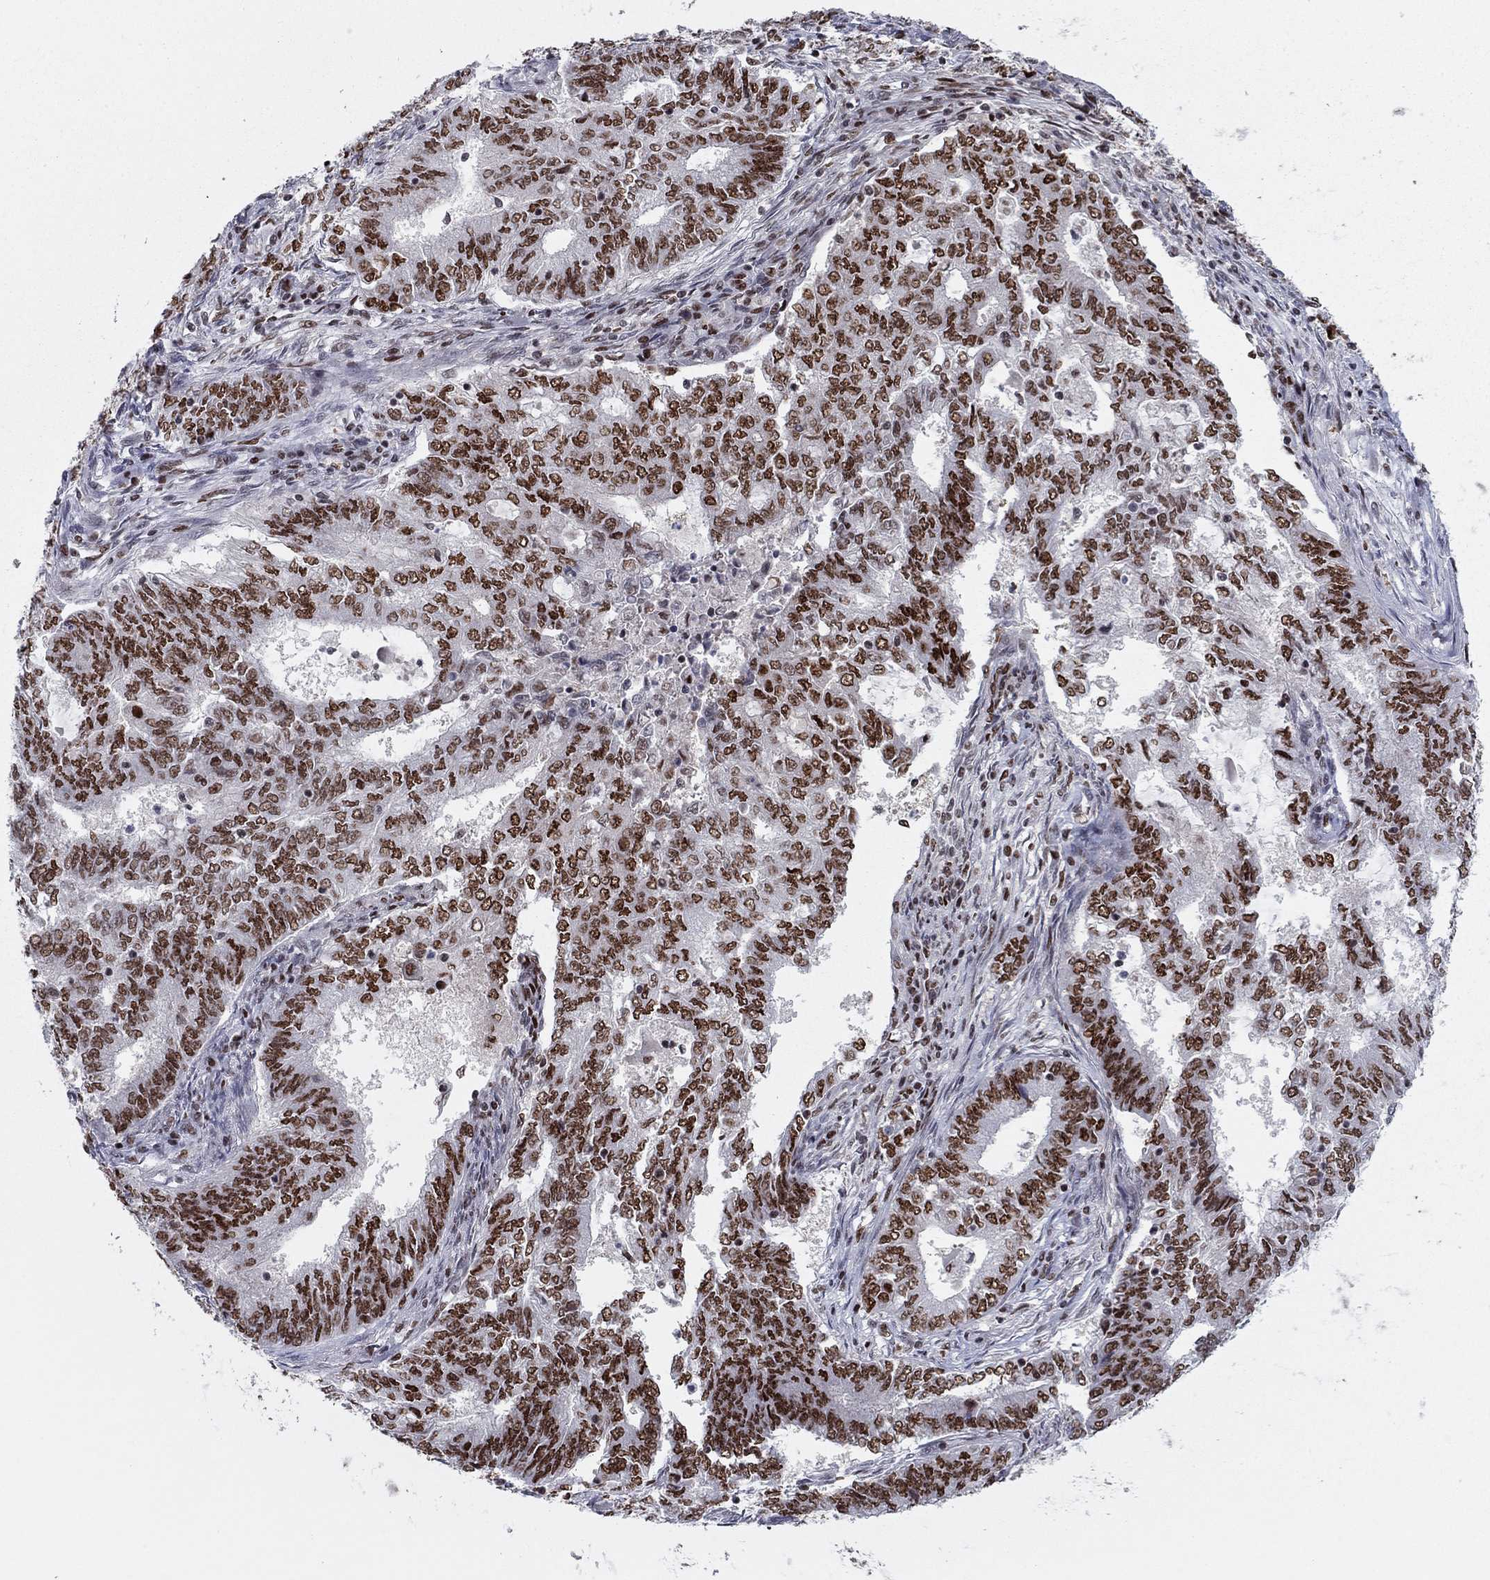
{"staining": {"intensity": "strong", "quantity": ">75%", "location": "nuclear"}, "tissue": "endometrial cancer", "cell_type": "Tumor cells", "image_type": "cancer", "snomed": [{"axis": "morphology", "description": "Adenocarcinoma, NOS"}, {"axis": "topography", "description": "Endometrium"}], "caption": "Tumor cells exhibit strong nuclear expression in approximately >75% of cells in endometrial adenocarcinoma.", "gene": "USP54", "patient": {"sex": "female", "age": 62}}